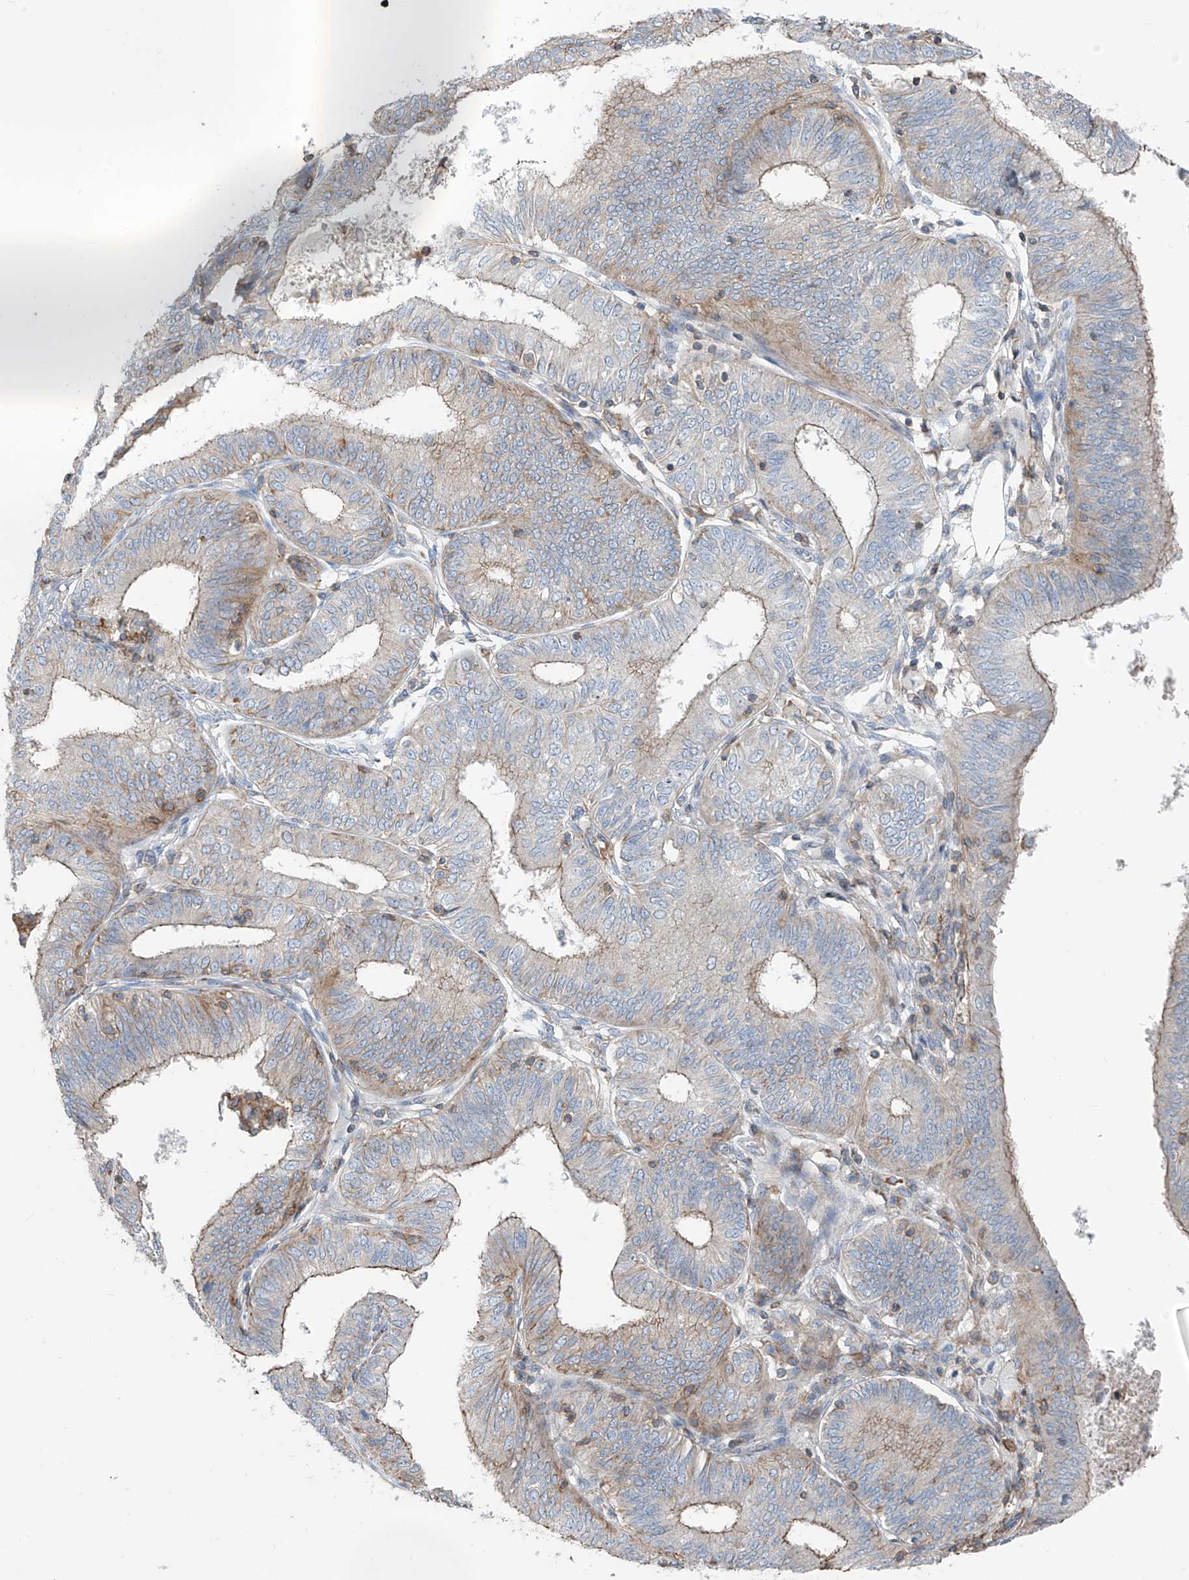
{"staining": {"intensity": "weak", "quantity": "25%-75%", "location": "cytoplasmic/membranous"}, "tissue": "endometrial cancer", "cell_type": "Tumor cells", "image_type": "cancer", "snomed": [{"axis": "morphology", "description": "Adenocarcinoma, NOS"}, {"axis": "topography", "description": "Endometrium"}], "caption": "IHC micrograph of neoplastic tissue: endometrial adenocarcinoma stained using immunohistochemistry shows low levels of weak protein expression localized specifically in the cytoplasmic/membranous of tumor cells, appearing as a cytoplasmic/membranous brown color.", "gene": "SLC1A5", "patient": {"sex": "female", "age": 51}}